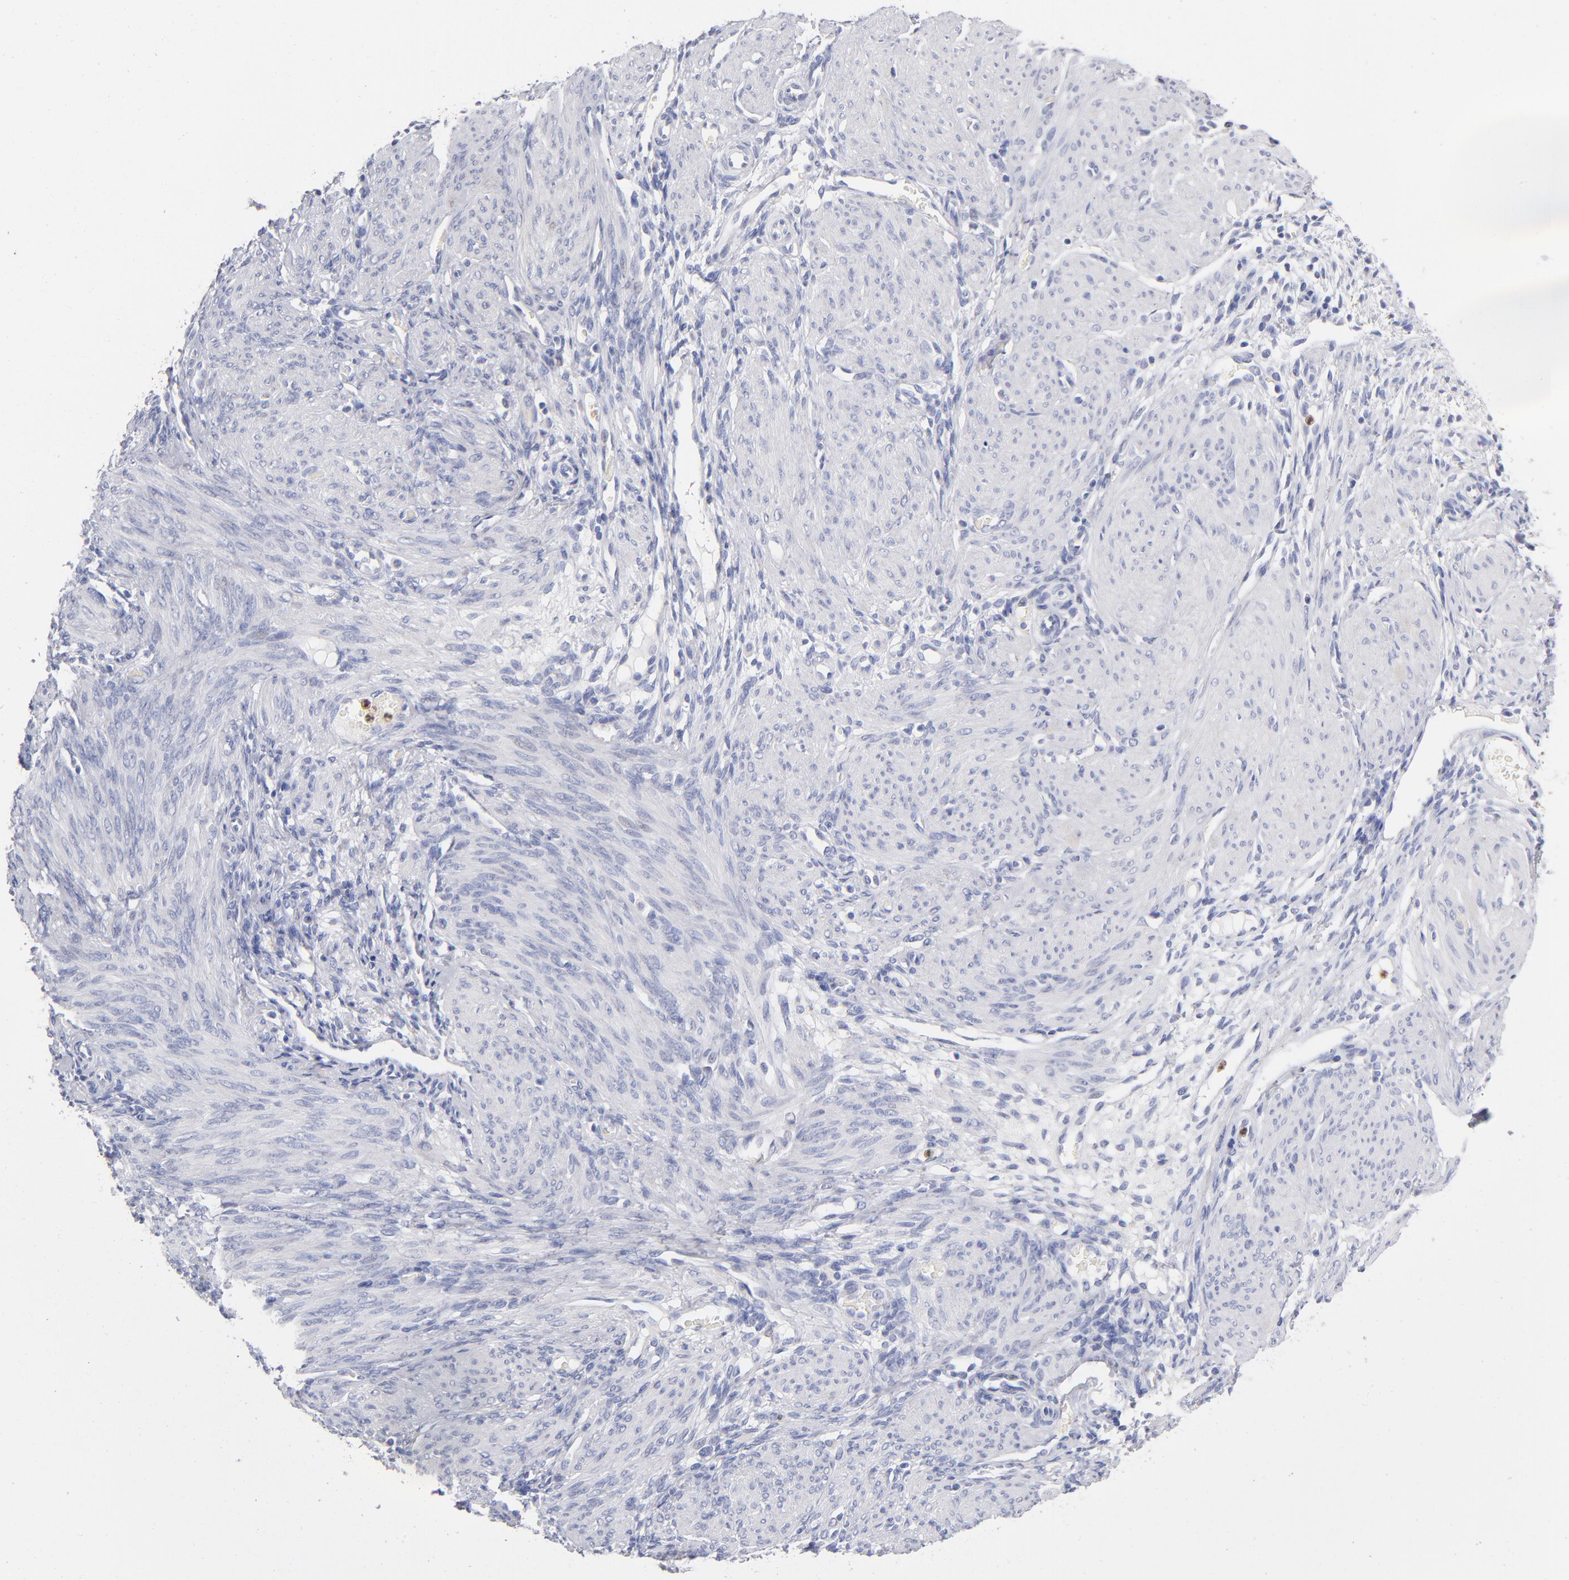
{"staining": {"intensity": "negative", "quantity": "none", "location": "none"}, "tissue": "endometrium", "cell_type": "Cells in endometrial stroma", "image_type": "normal", "snomed": [{"axis": "morphology", "description": "Normal tissue, NOS"}, {"axis": "topography", "description": "Endometrium"}], "caption": "Immunohistochemistry (IHC) image of benign endometrium: human endometrium stained with DAB reveals no significant protein positivity in cells in endometrial stroma.", "gene": "ARG1", "patient": {"sex": "female", "age": 72}}